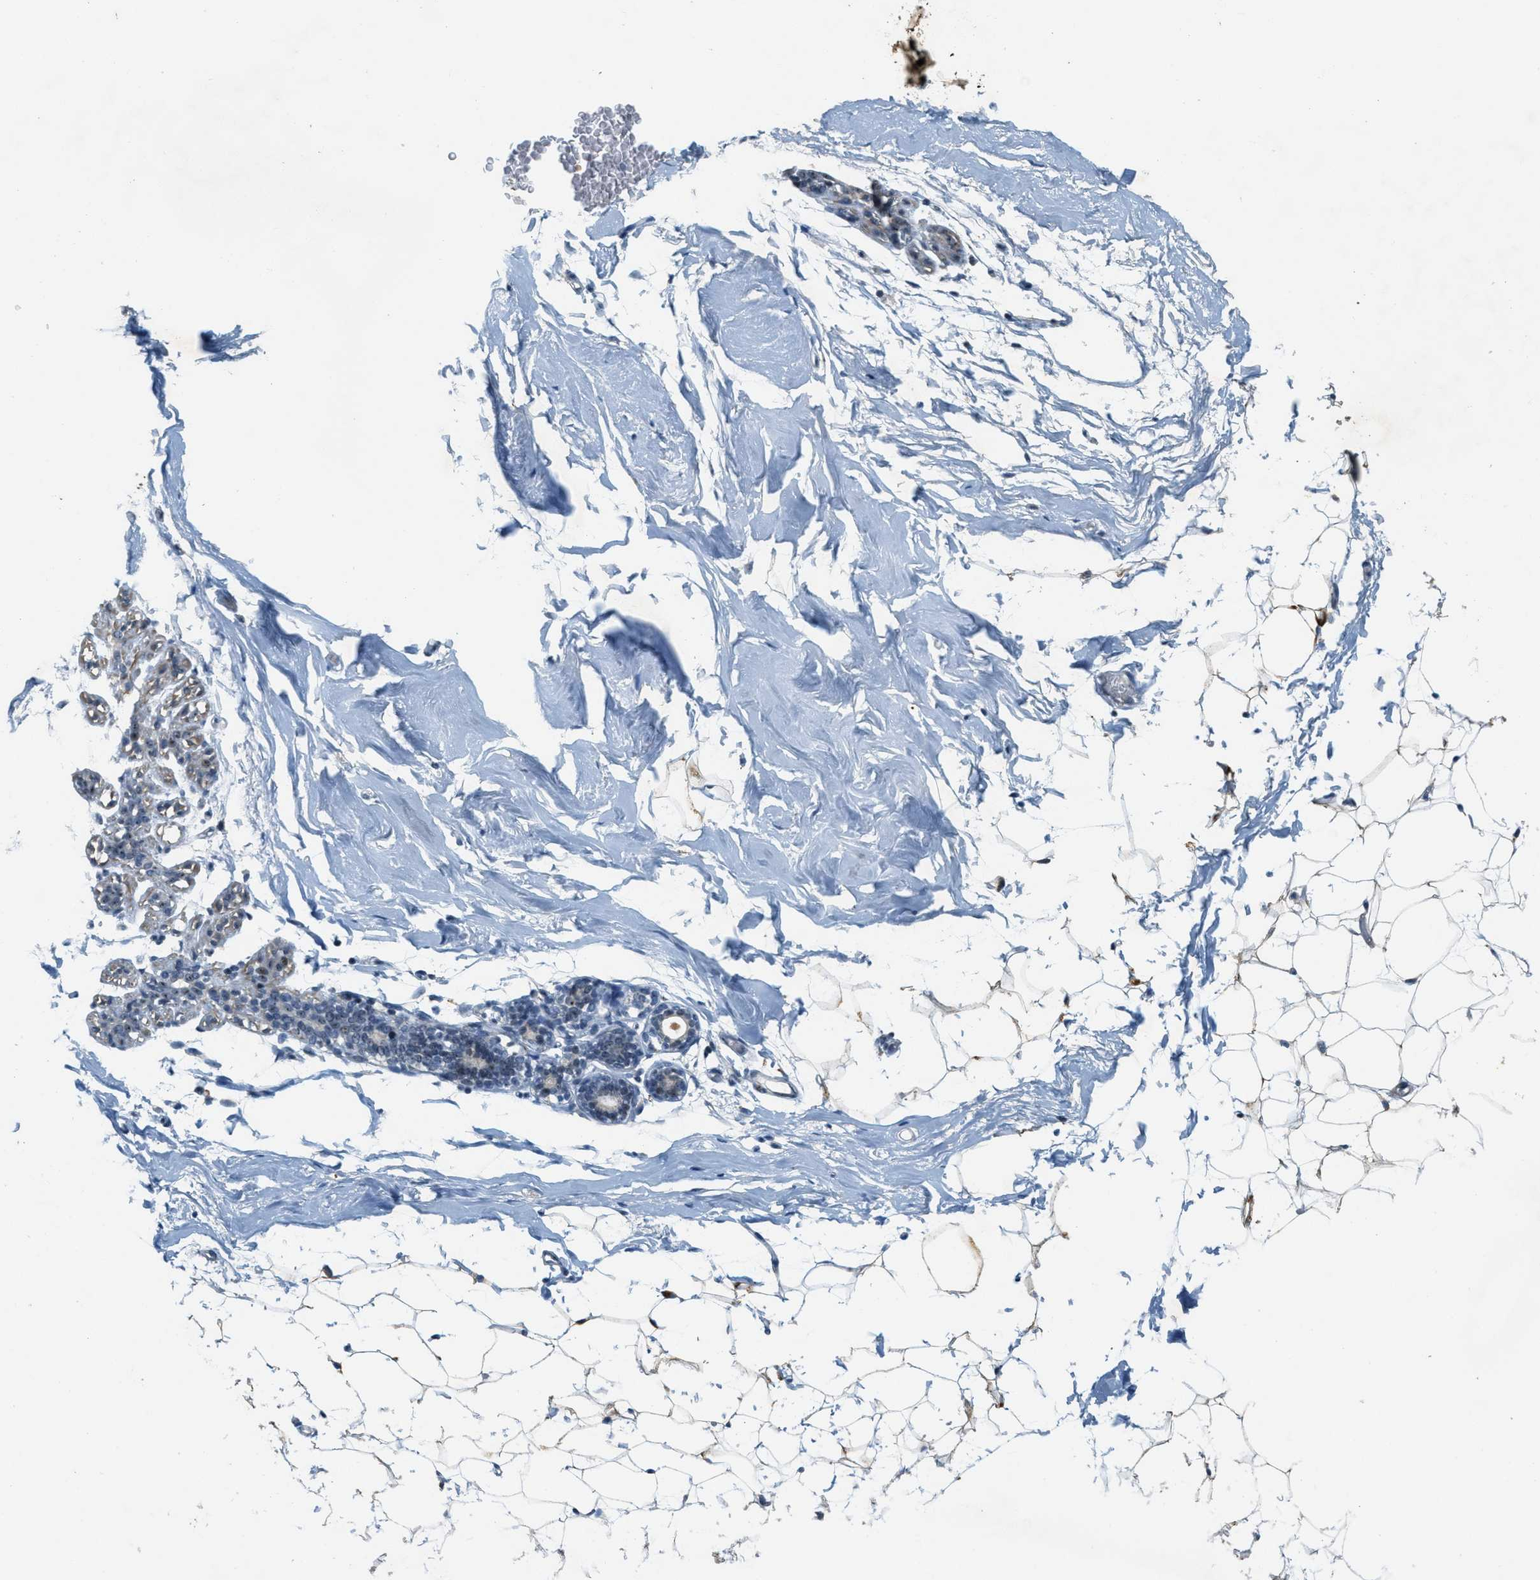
{"staining": {"intensity": "negative", "quantity": "none", "location": "none"}, "tissue": "adipose tissue", "cell_type": "Adipocytes", "image_type": "normal", "snomed": [{"axis": "morphology", "description": "Normal tissue, NOS"}, {"axis": "topography", "description": "Breast"}, {"axis": "topography", "description": "Soft tissue"}], "caption": "Normal adipose tissue was stained to show a protein in brown. There is no significant staining in adipocytes. (Stains: DAB immunohistochemistry (IHC) with hematoxylin counter stain, Microscopy: brightfield microscopy at high magnification).", "gene": "DDX47", "patient": {"sex": "female", "age": 75}}